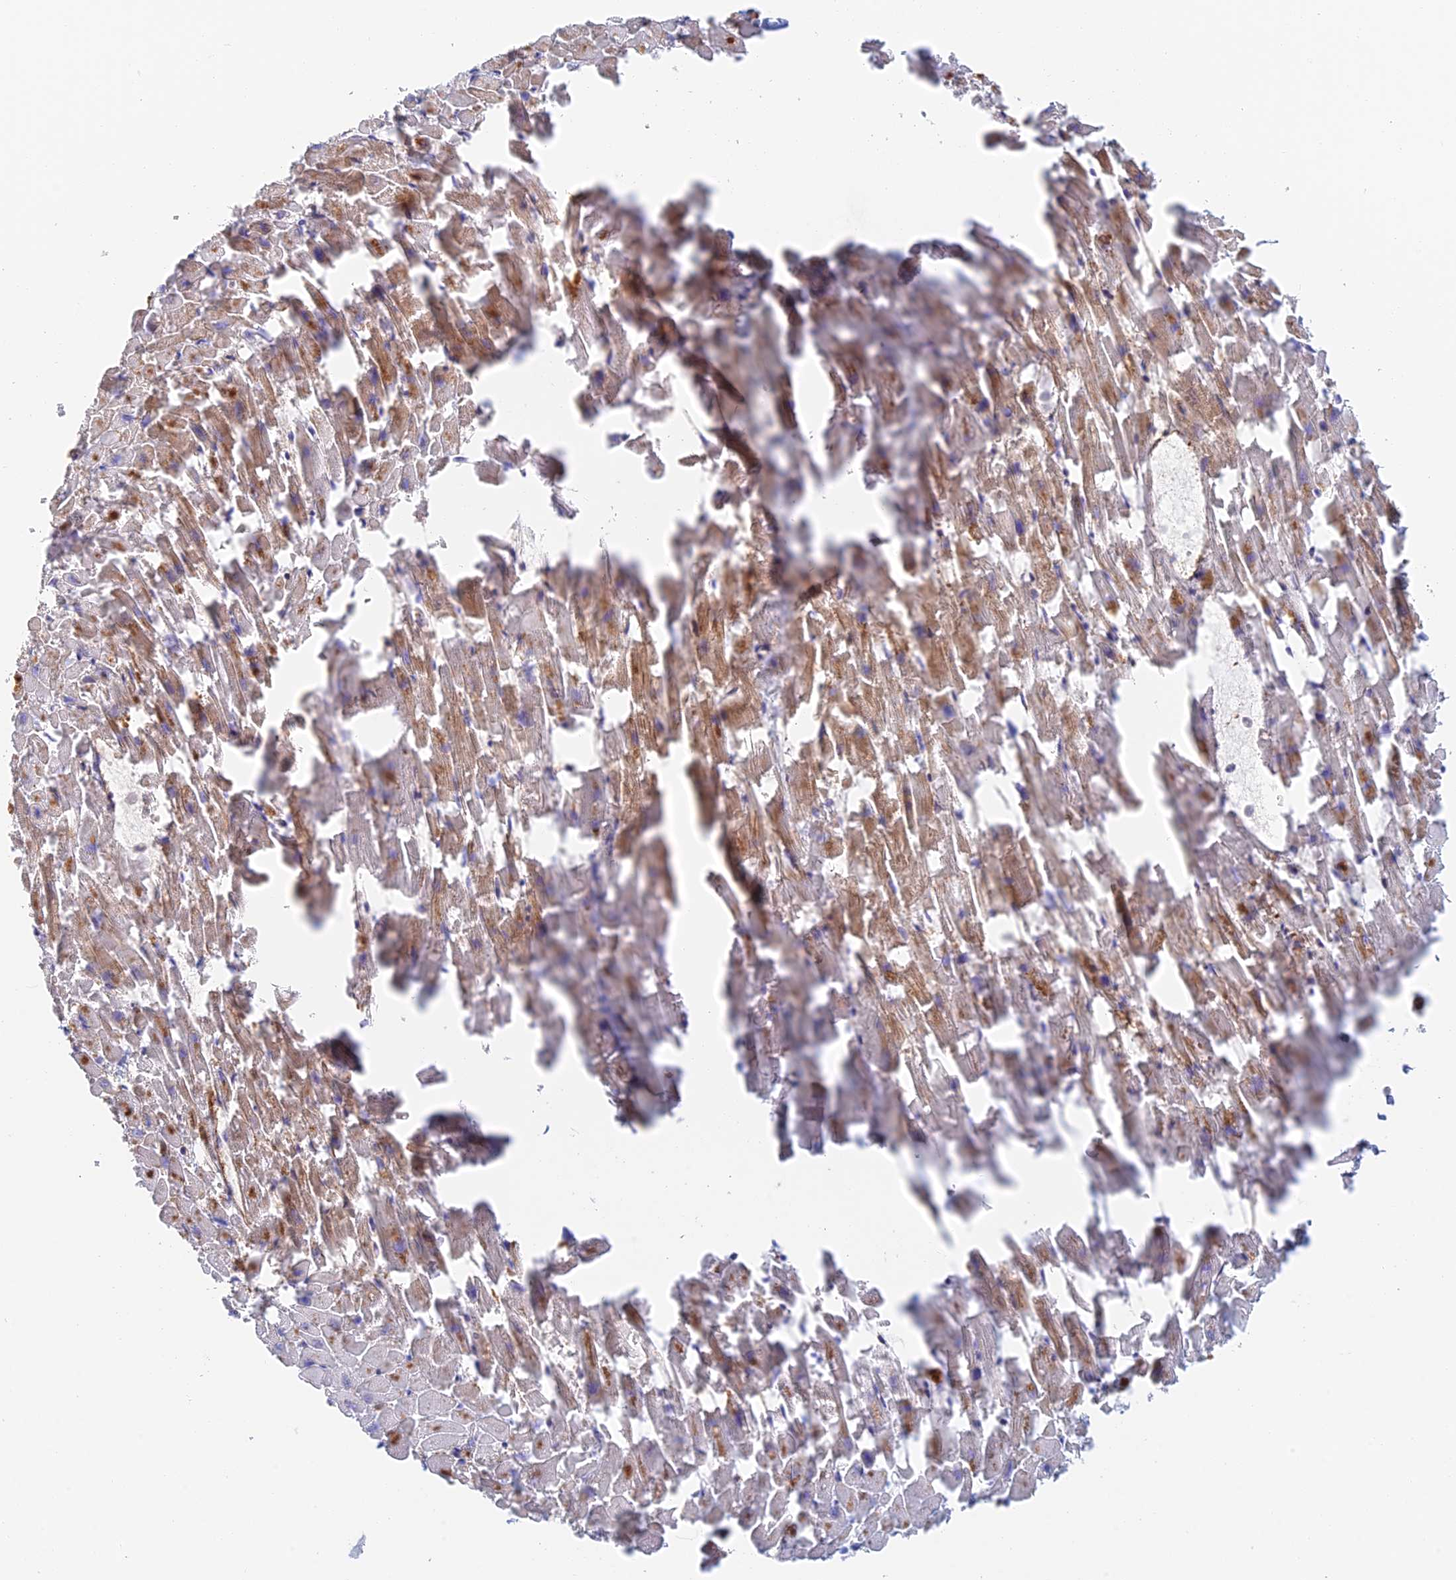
{"staining": {"intensity": "moderate", "quantity": "25%-75%", "location": "cytoplasmic/membranous"}, "tissue": "heart muscle", "cell_type": "Cardiomyocytes", "image_type": "normal", "snomed": [{"axis": "morphology", "description": "Normal tissue, NOS"}, {"axis": "topography", "description": "Heart"}], "caption": "A micrograph showing moderate cytoplasmic/membranous expression in approximately 25%-75% of cardiomyocytes in unremarkable heart muscle, as visualized by brown immunohistochemical staining.", "gene": "ZUP1", "patient": {"sex": "female", "age": 64}}